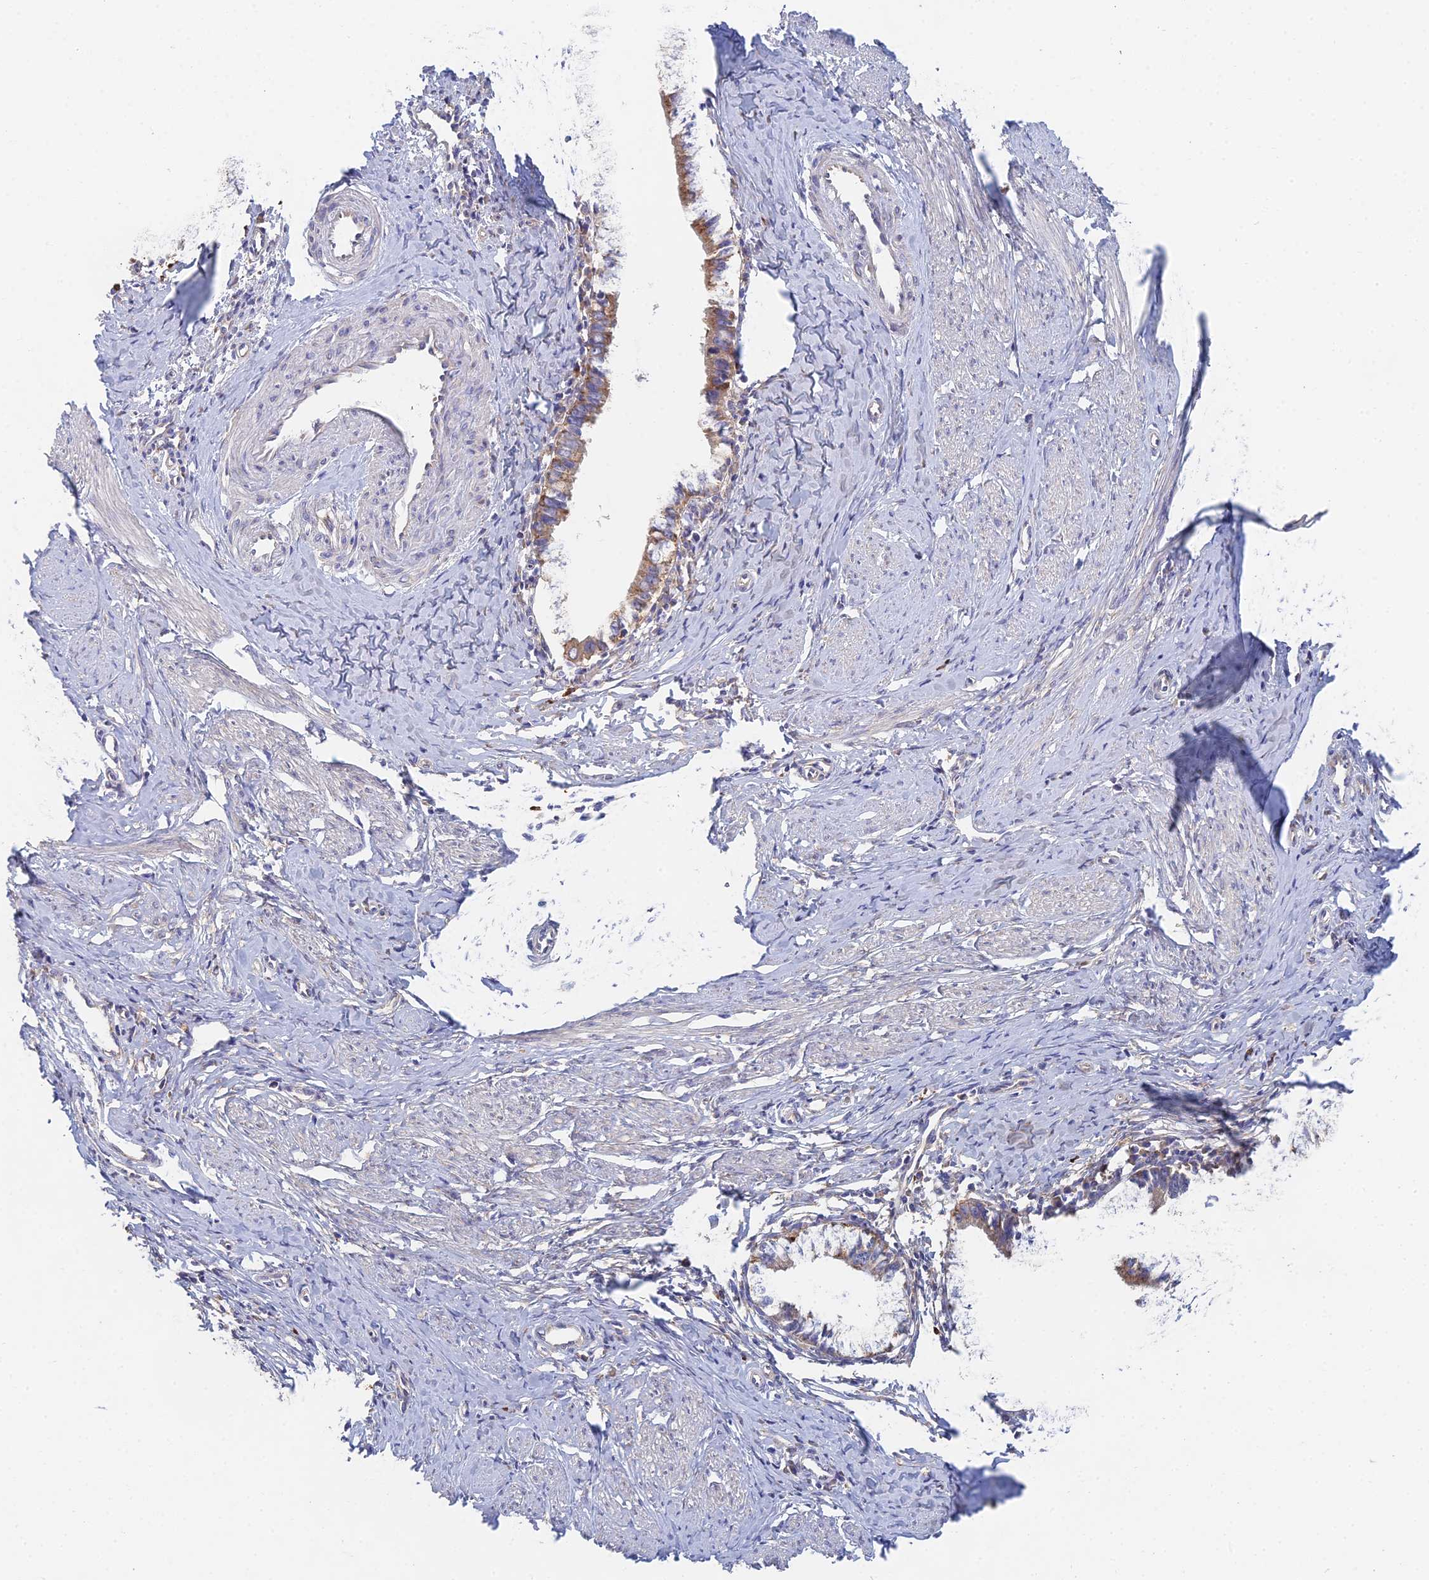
{"staining": {"intensity": "weak", "quantity": ">75%", "location": "cytoplasmic/membranous"}, "tissue": "cervical cancer", "cell_type": "Tumor cells", "image_type": "cancer", "snomed": [{"axis": "morphology", "description": "Adenocarcinoma, NOS"}, {"axis": "topography", "description": "Cervix"}], "caption": "Tumor cells display low levels of weak cytoplasmic/membranous positivity in approximately >75% of cells in human cervical cancer (adenocarcinoma).", "gene": "ELOF1", "patient": {"sex": "female", "age": 36}}